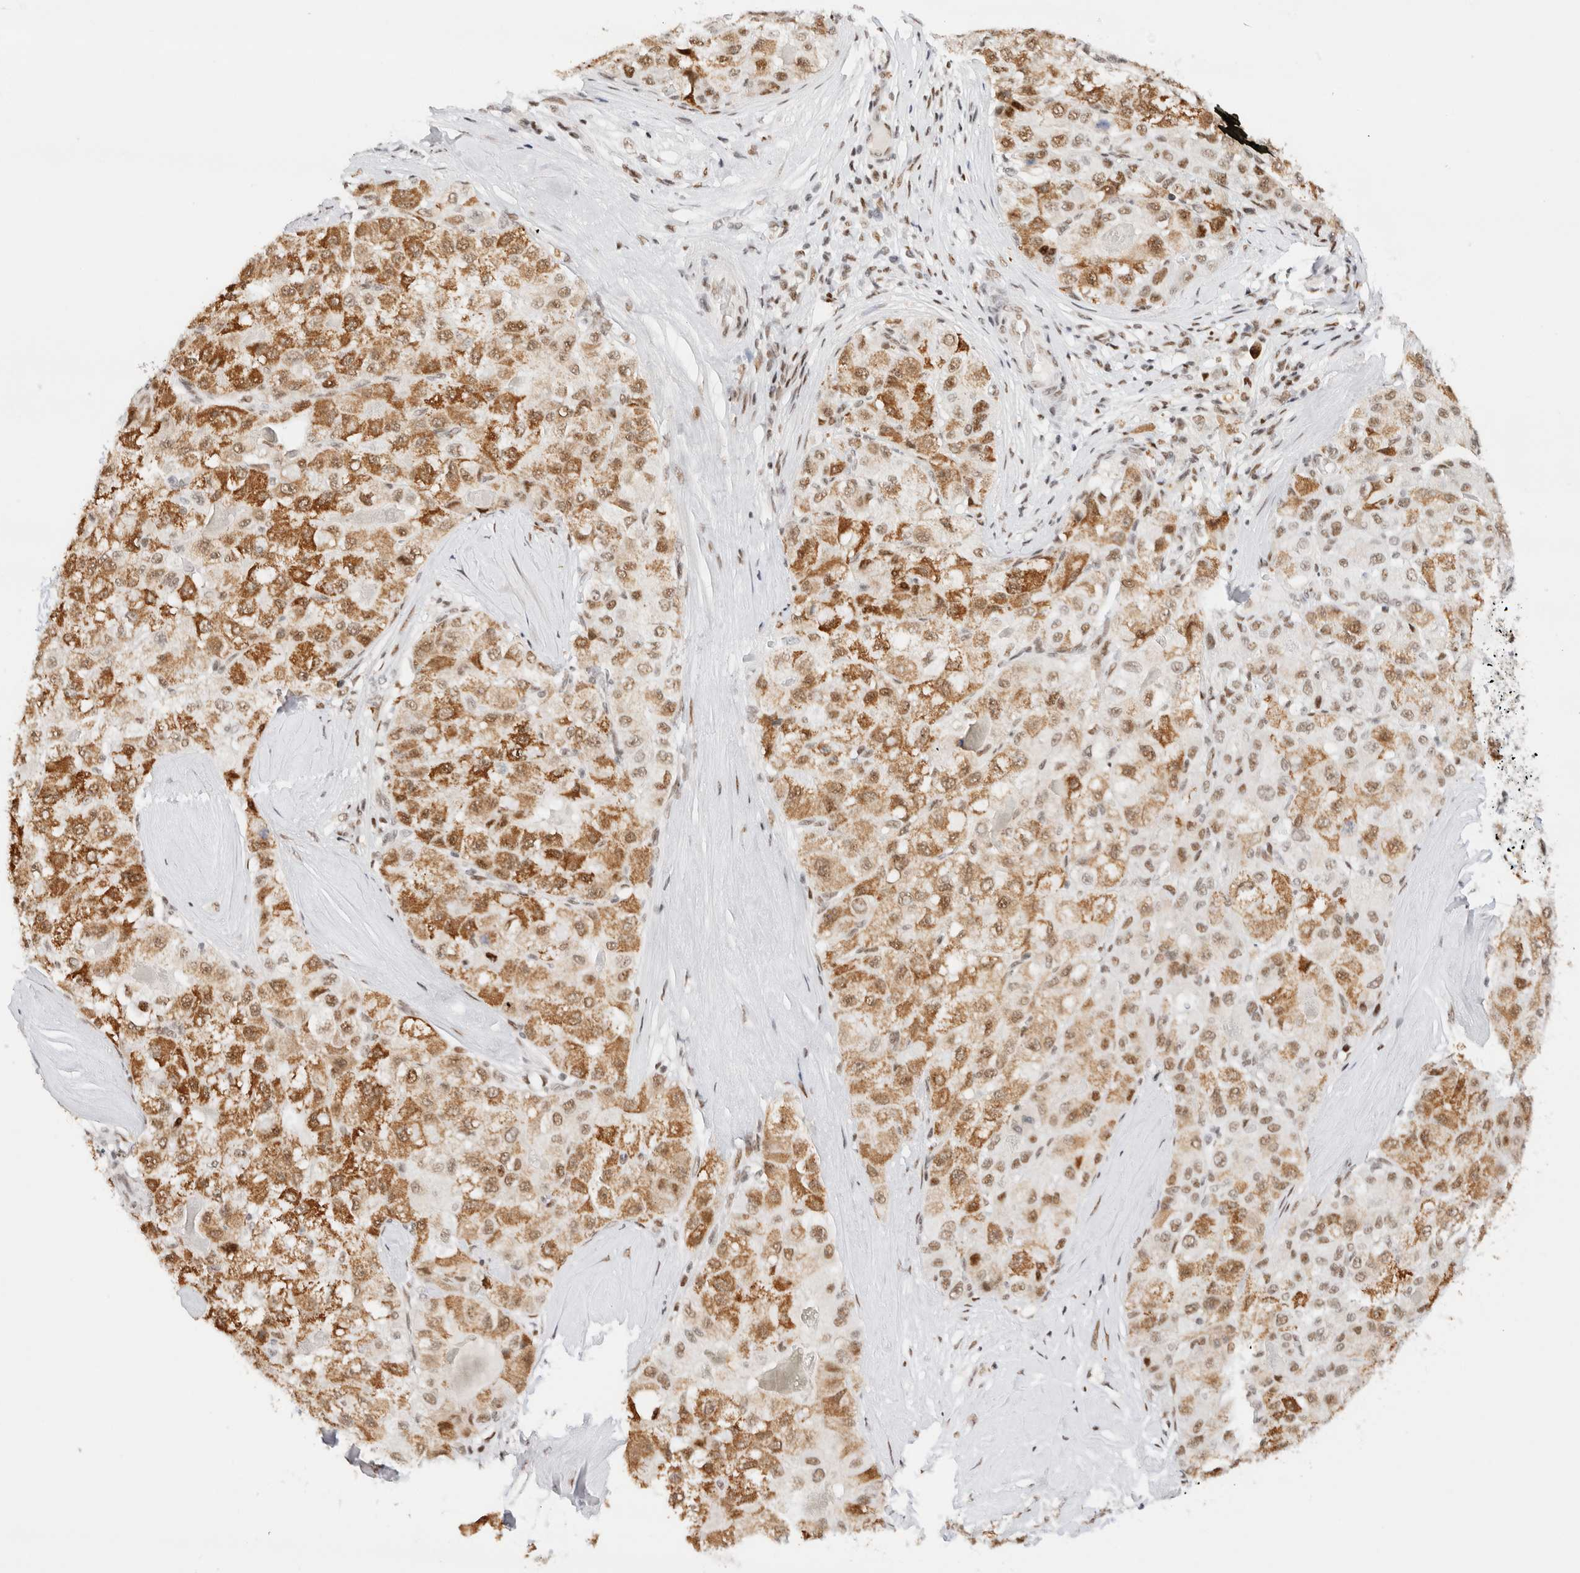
{"staining": {"intensity": "moderate", "quantity": ">75%", "location": "cytoplasmic/membranous,nuclear"}, "tissue": "liver cancer", "cell_type": "Tumor cells", "image_type": "cancer", "snomed": [{"axis": "morphology", "description": "Carcinoma, Hepatocellular, NOS"}, {"axis": "topography", "description": "Liver"}], "caption": "This histopathology image shows immunohistochemistry staining of liver hepatocellular carcinoma, with medium moderate cytoplasmic/membranous and nuclear staining in about >75% of tumor cells.", "gene": "ZNF282", "patient": {"sex": "male", "age": 80}}